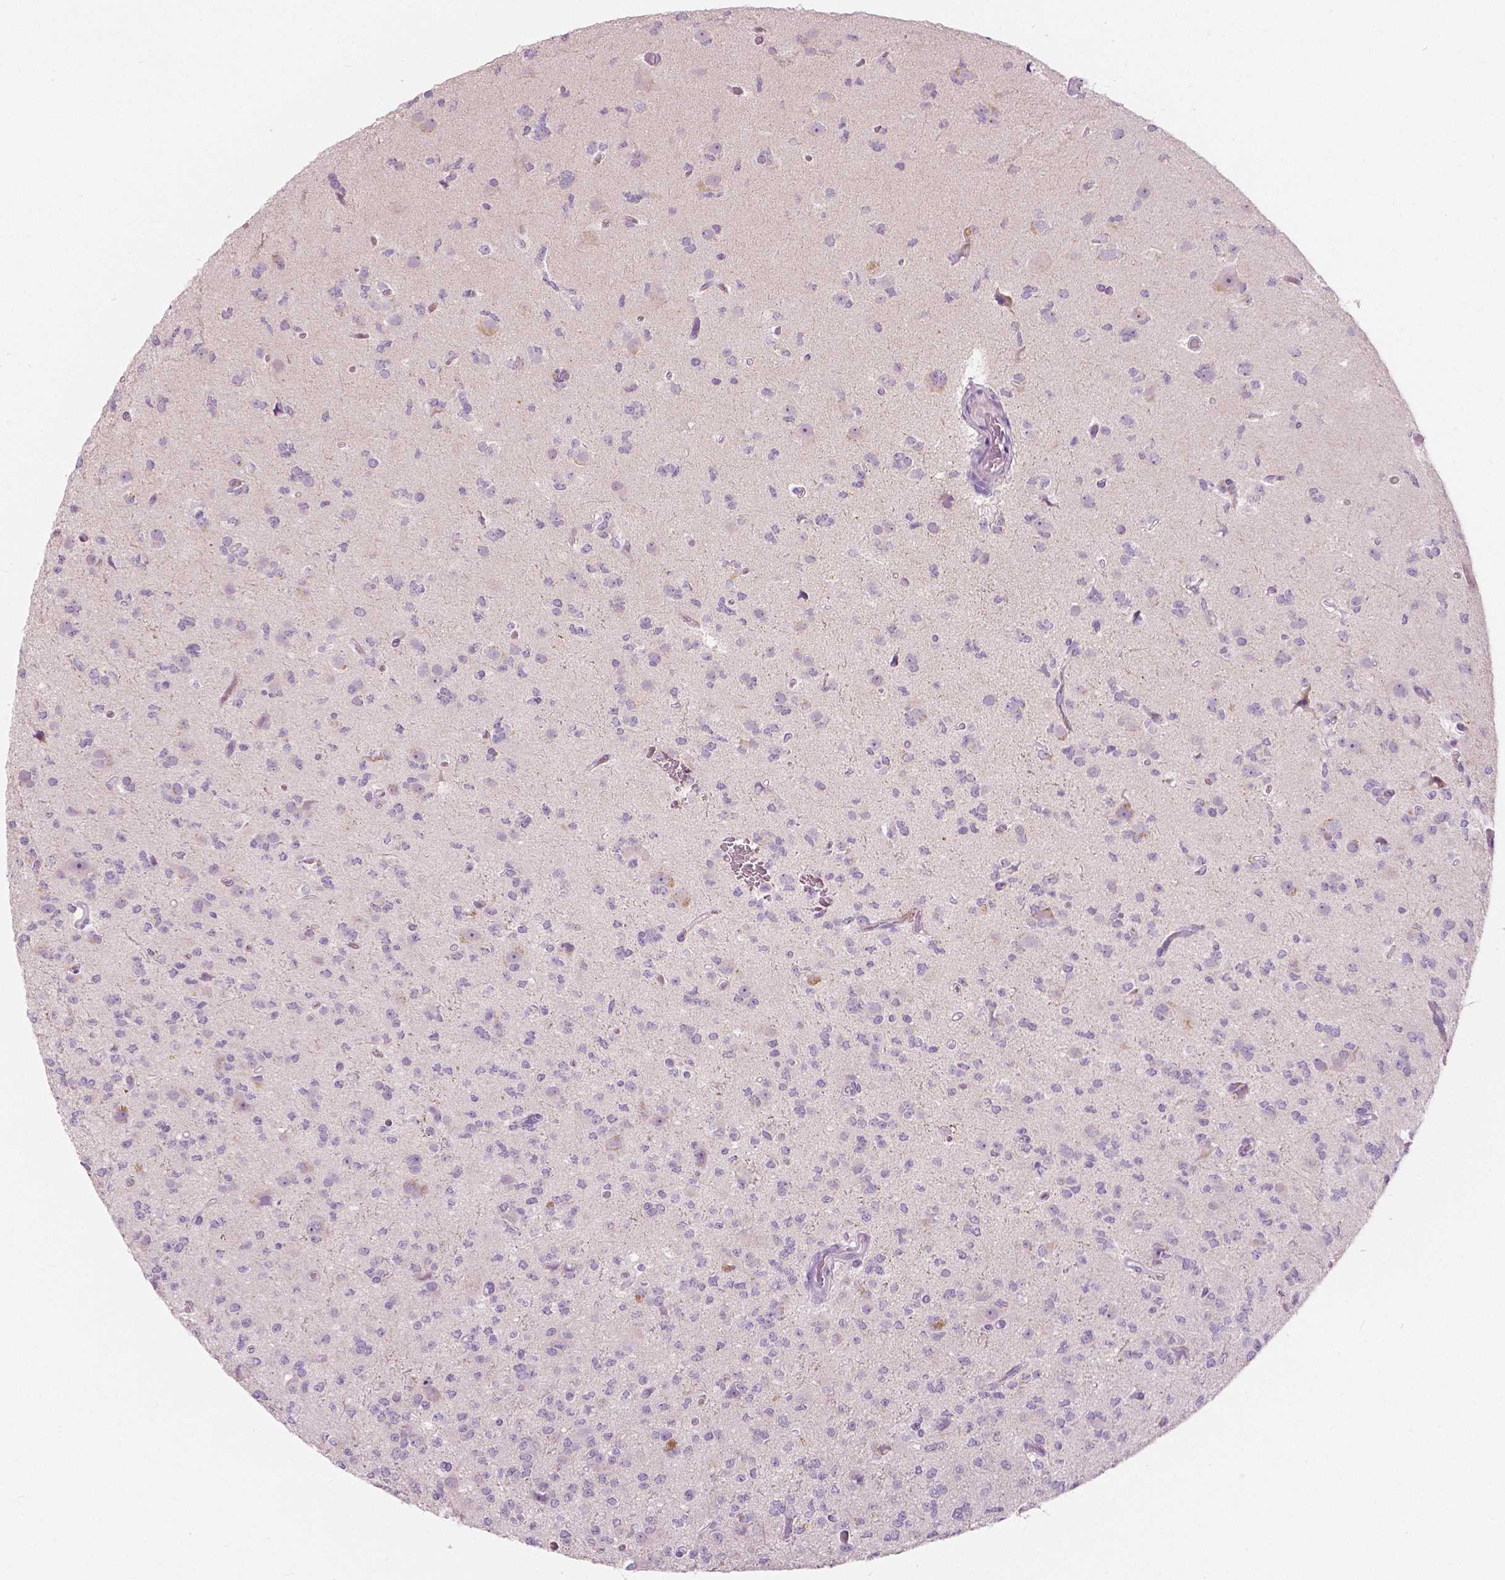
{"staining": {"intensity": "negative", "quantity": "none", "location": "none"}, "tissue": "glioma", "cell_type": "Tumor cells", "image_type": "cancer", "snomed": [{"axis": "morphology", "description": "Glioma, malignant, Low grade"}, {"axis": "topography", "description": "Brain"}], "caption": "Immunohistochemical staining of human low-grade glioma (malignant) exhibits no significant expression in tumor cells. Nuclei are stained in blue.", "gene": "A4GNT", "patient": {"sex": "male", "age": 27}}